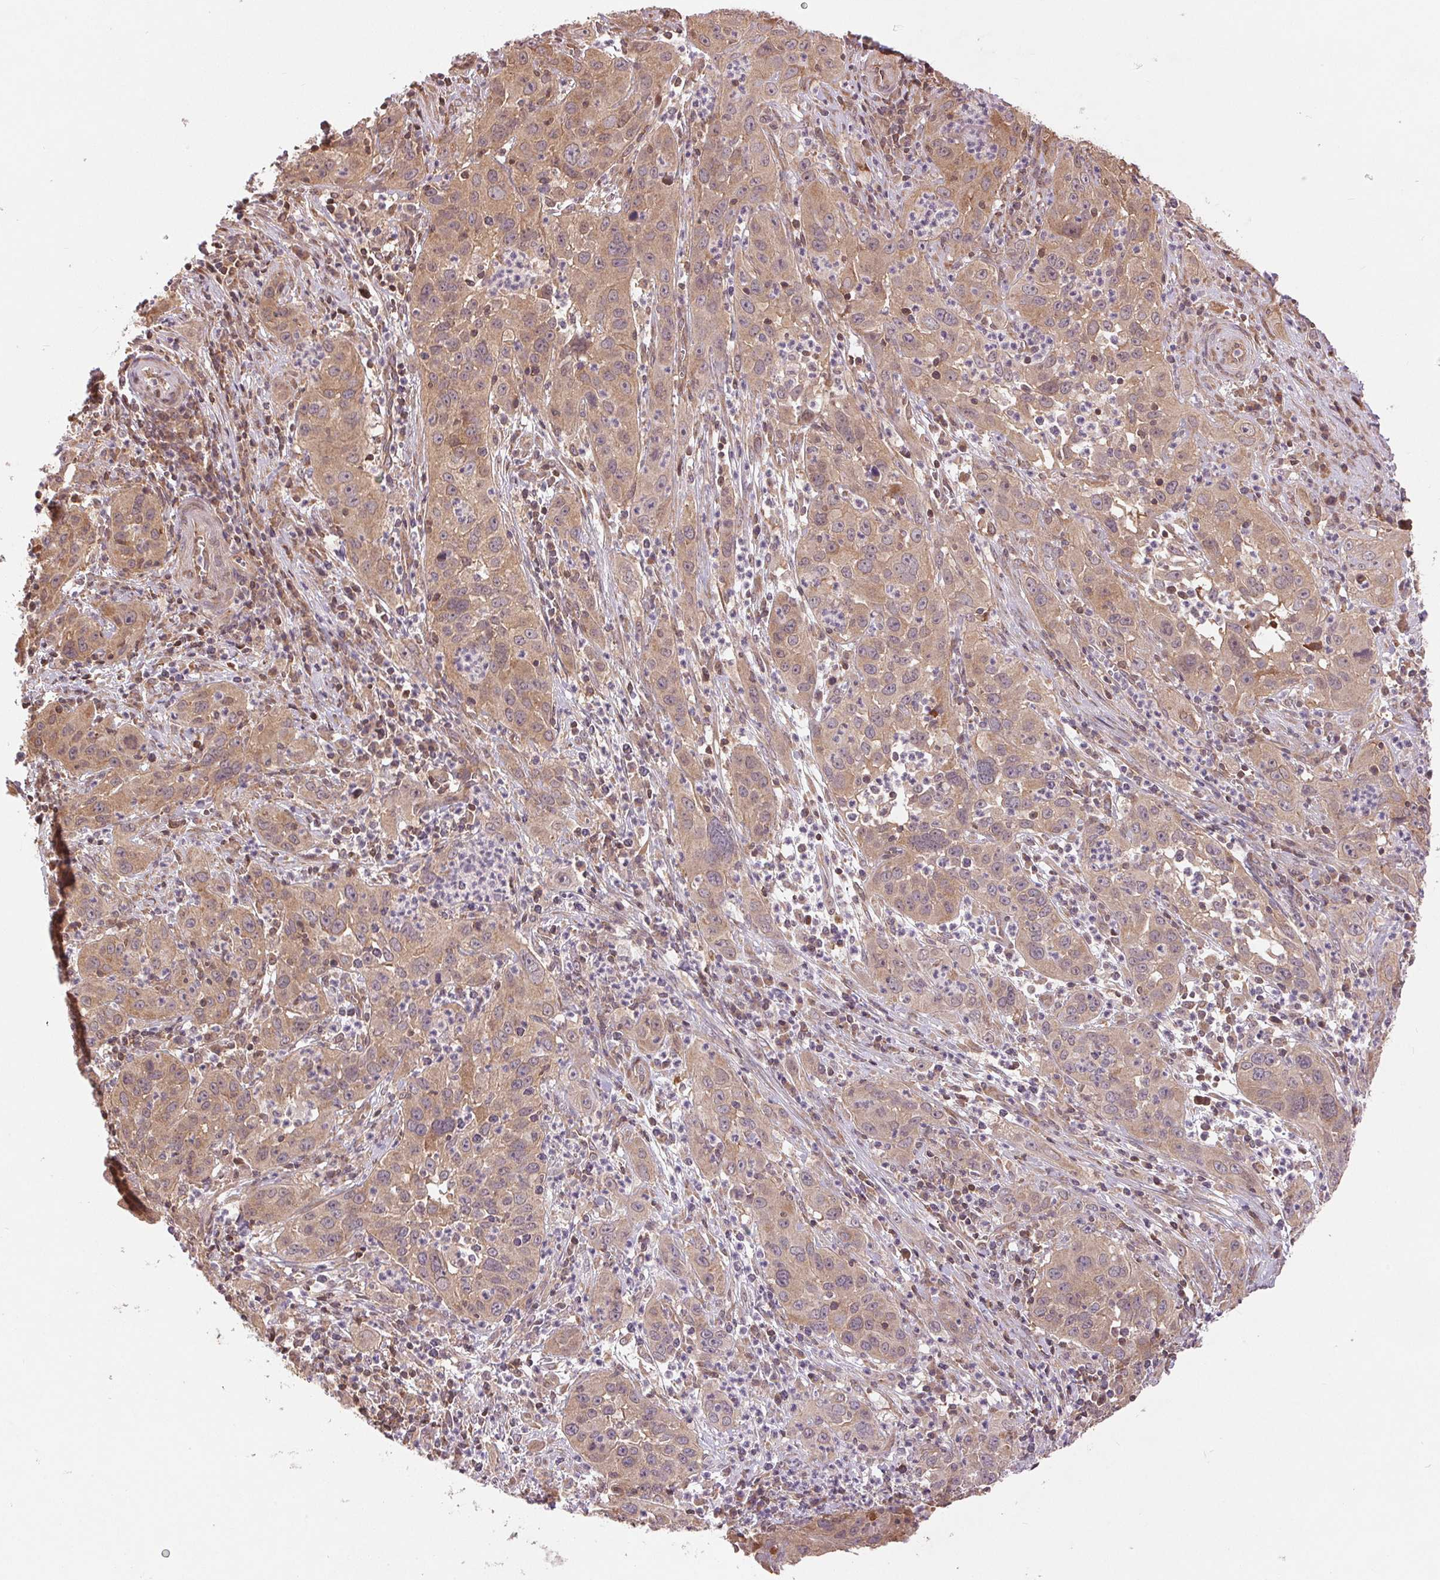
{"staining": {"intensity": "moderate", "quantity": ">75%", "location": "cytoplasmic/membranous"}, "tissue": "cervical cancer", "cell_type": "Tumor cells", "image_type": "cancer", "snomed": [{"axis": "morphology", "description": "Squamous cell carcinoma, NOS"}, {"axis": "topography", "description": "Cervix"}], "caption": "Tumor cells demonstrate moderate cytoplasmic/membranous staining in approximately >75% of cells in cervical squamous cell carcinoma.", "gene": "BTF3L4", "patient": {"sex": "female", "age": 32}}